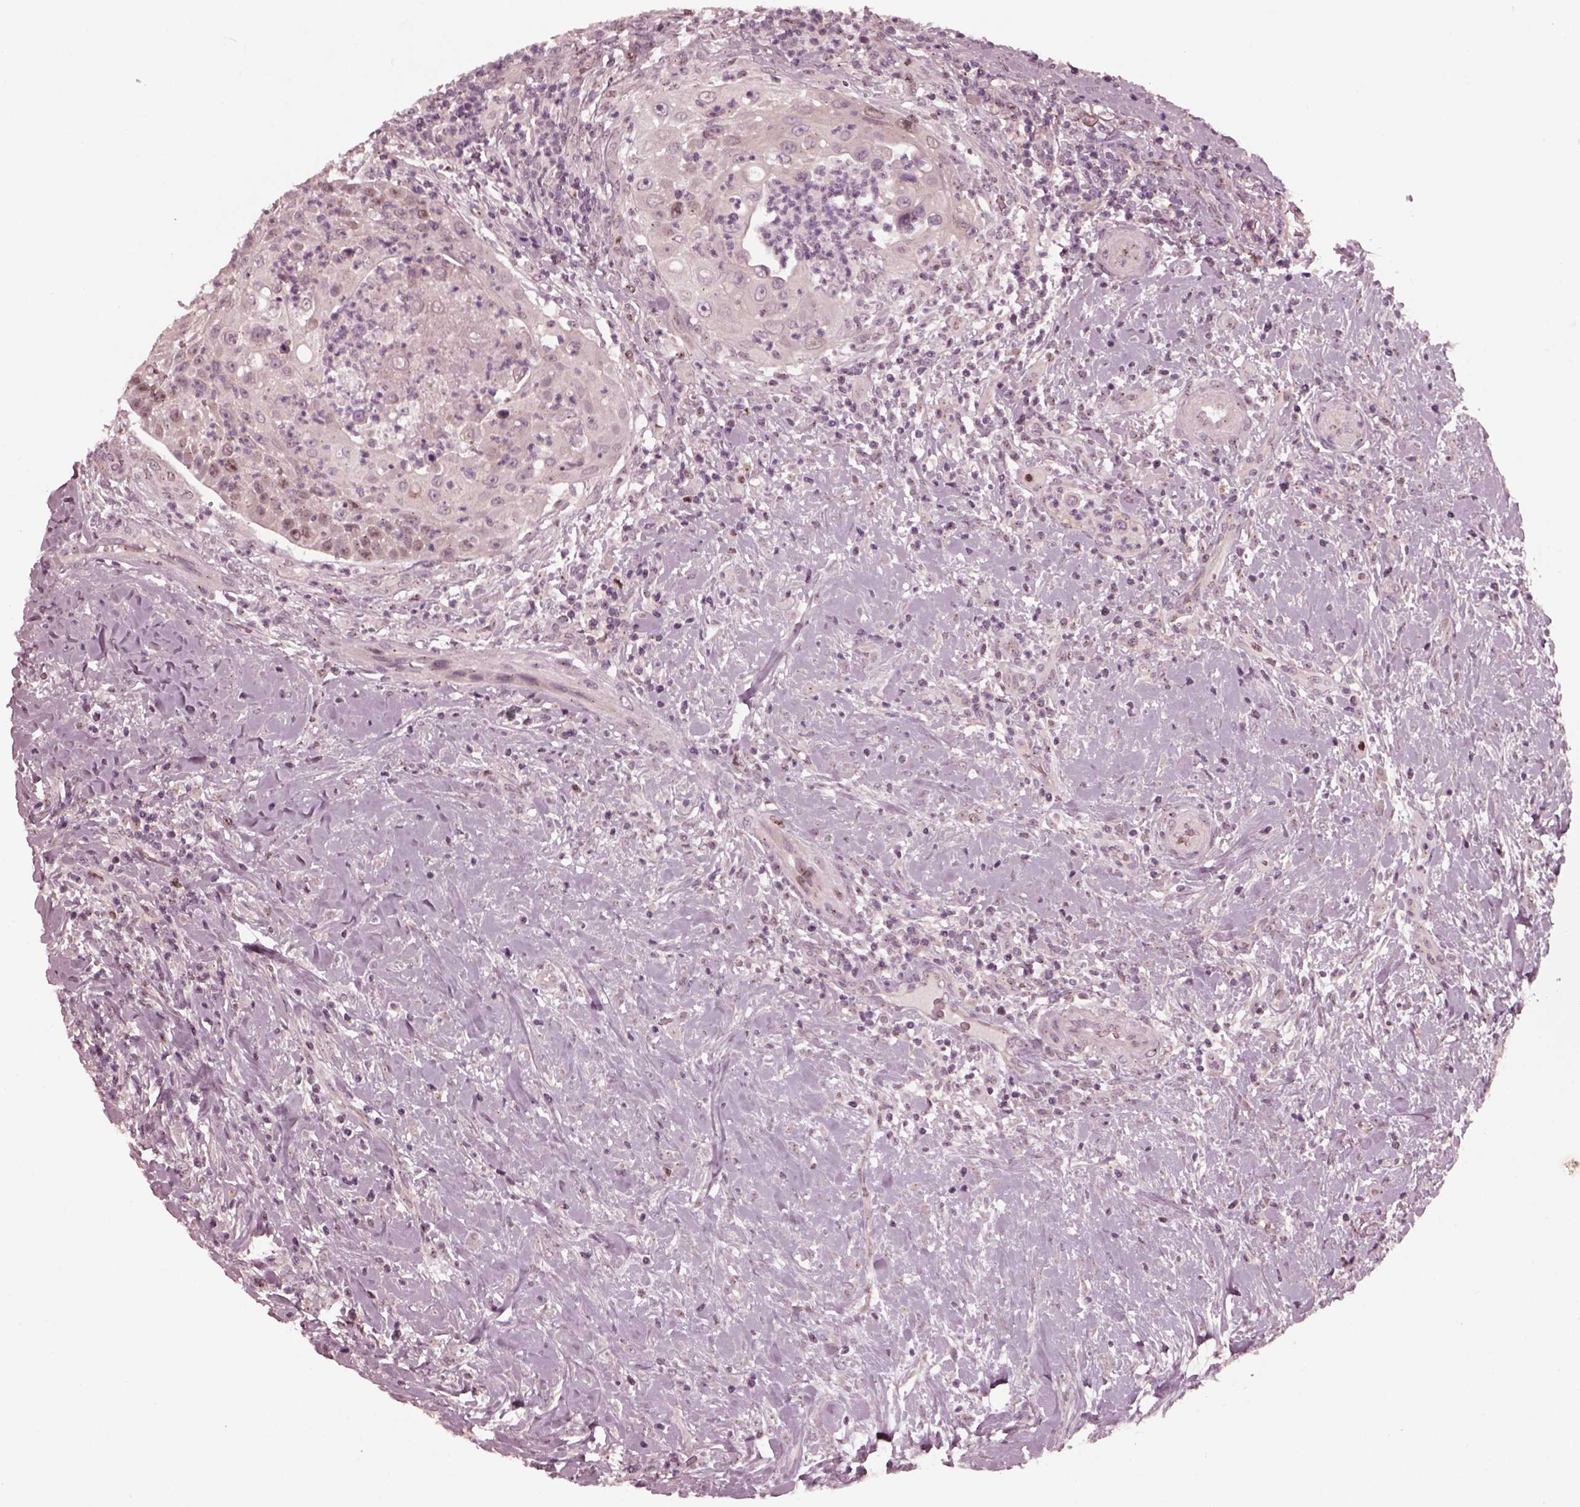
{"staining": {"intensity": "negative", "quantity": "none", "location": "none"}, "tissue": "head and neck cancer", "cell_type": "Tumor cells", "image_type": "cancer", "snomed": [{"axis": "morphology", "description": "Squamous cell carcinoma, NOS"}, {"axis": "topography", "description": "Head-Neck"}], "caption": "This is an immunohistochemistry (IHC) histopathology image of human head and neck cancer (squamous cell carcinoma). There is no positivity in tumor cells.", "gene": "SAXO1", "patient": {"sex": "male", "age": 69}}